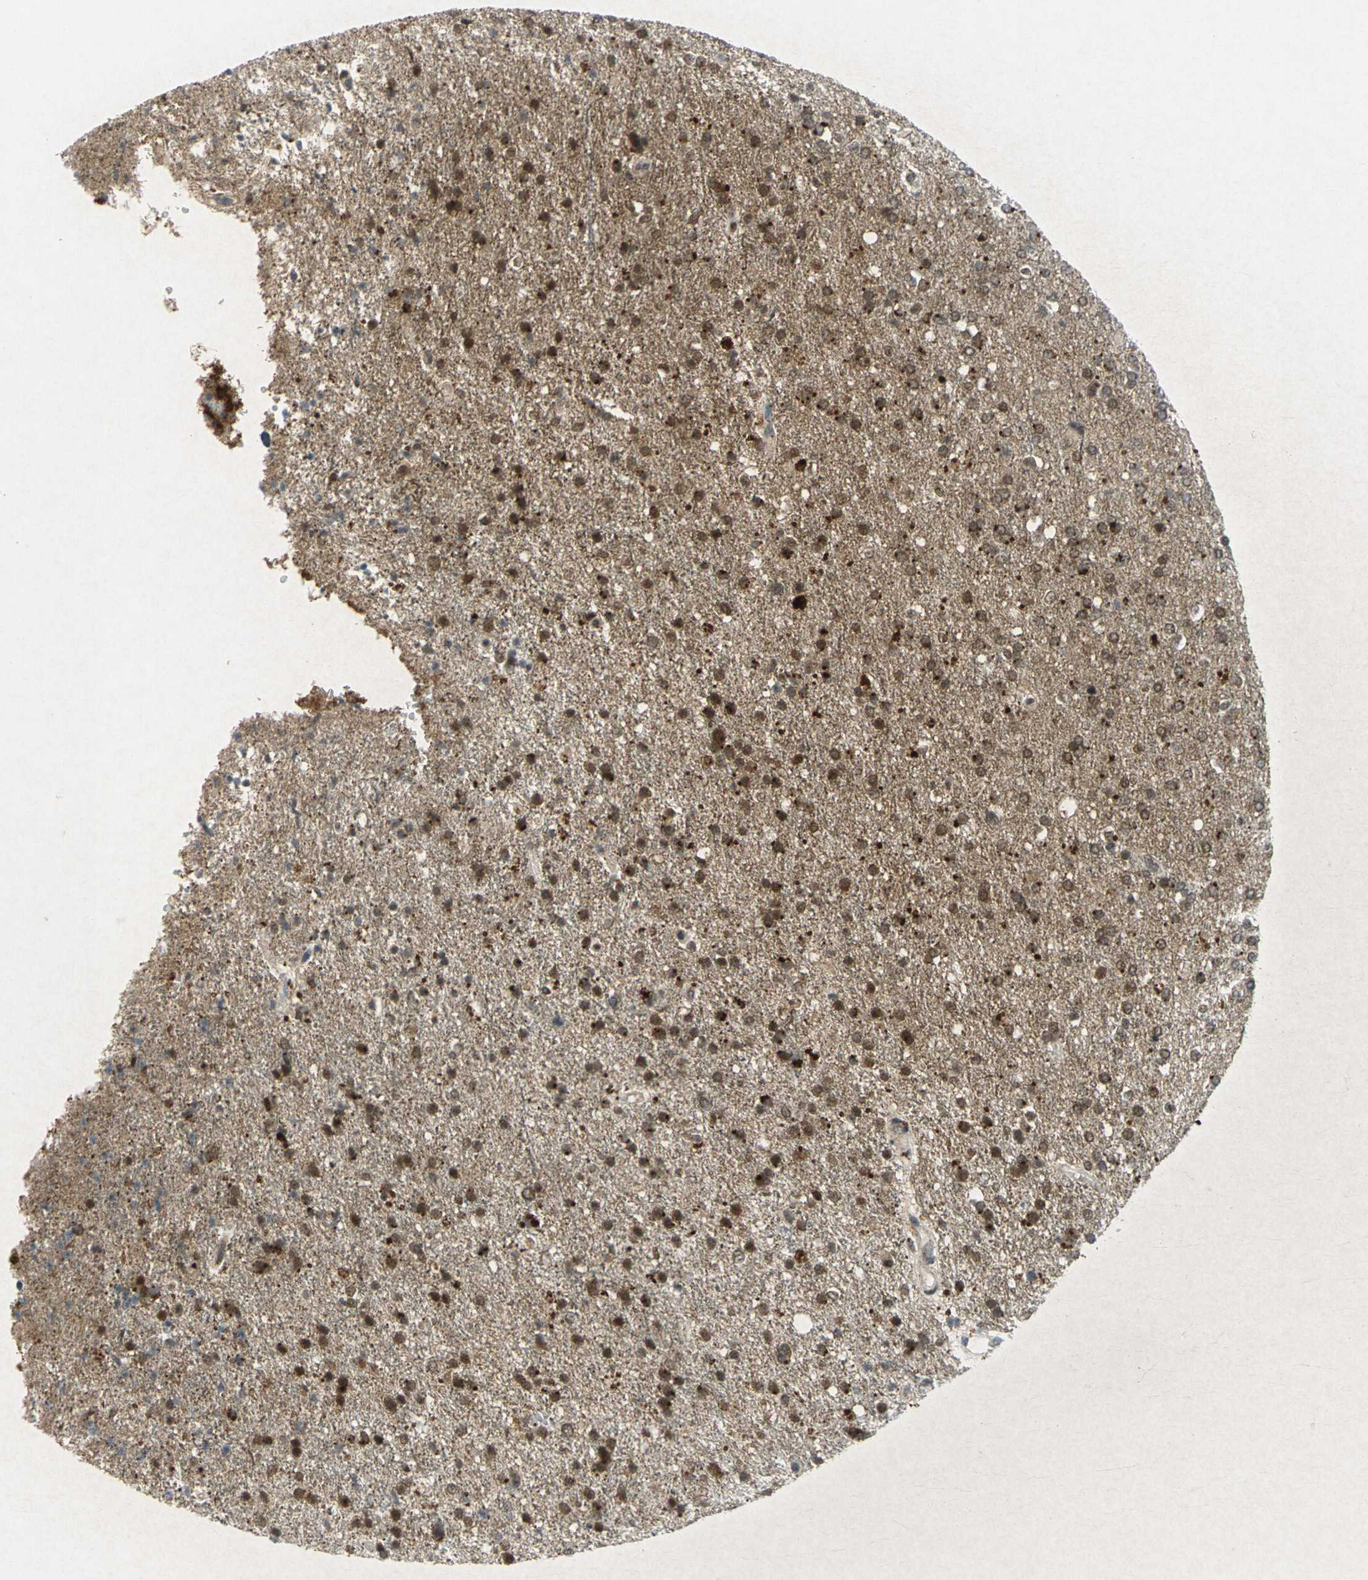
{"staining": {"intensity": "strong", "quantity": ">75%", "location": "nuclear"}, "tissue": "glioma", "cell_type": "Tumor cells", "image_type": "cancer", "snomed": [{"axis": "morphology", "description": "Glioma, malignant, High grade"}, {"axis": "topography", "description": "Brain"}], "caption": "Strong nuclear positivity for a protein is identified in approximately >75% of tumor cells of glioma using immunohistochemistry (IHC).", "gene": "PIN1", "patient": {"sex": "male", "age": 33}}